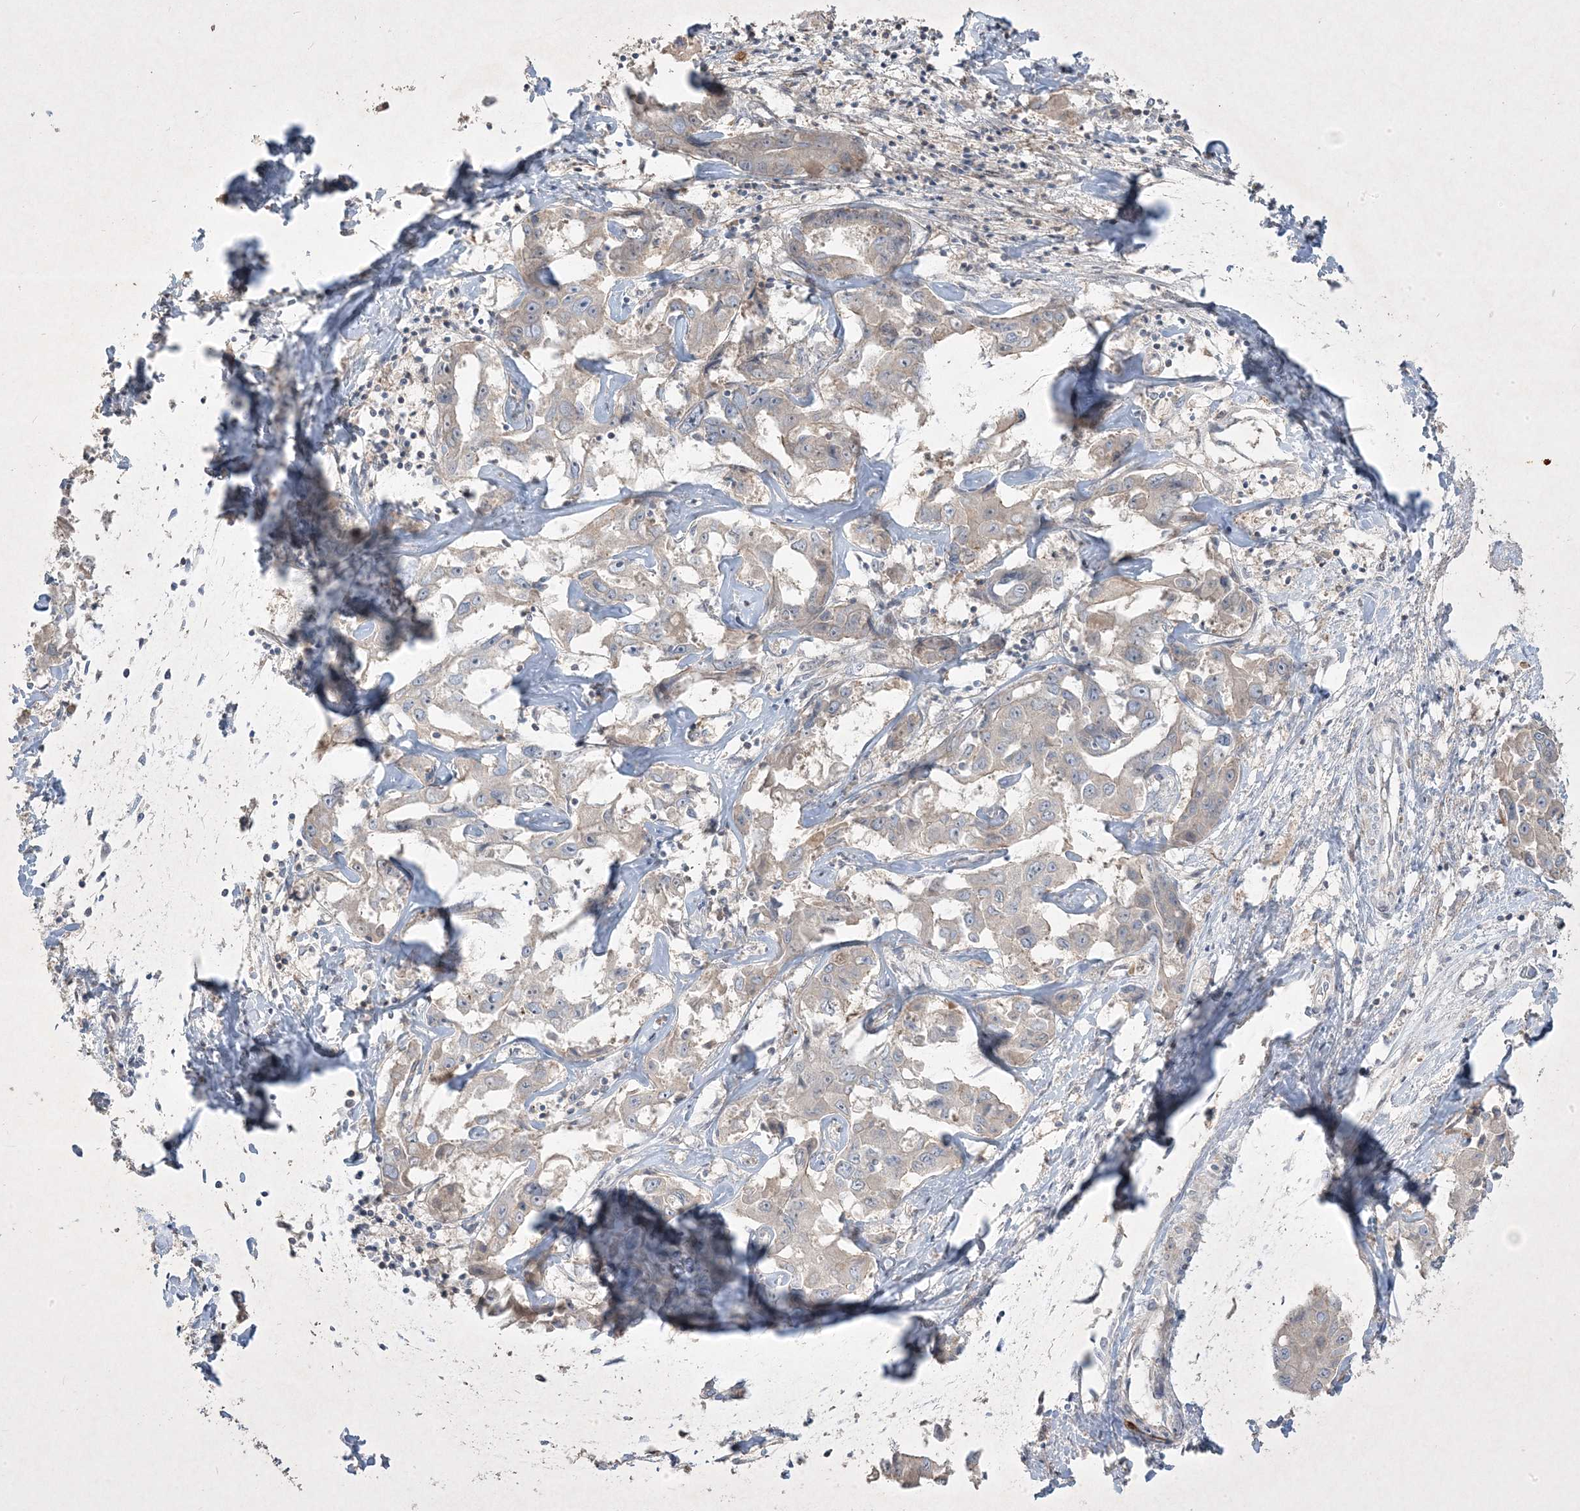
{"staining": {"intensity": "negative", "quantity": "none", "location": "none"}, "tissue": "liver cancer", "cell_type": "Tumor cells", "image_type": "cancer", "snomed": [{"axis": "morphology", "description": "Cholangiocarcinoma"}, {"axis": "topography", "description": "Liver"}], "caption": "An IHC photomicrograph of liver cholangiocarcinoma is shown. There is no staining in tumor cells of liver cholangiocarcinoma.", "gene": "RGL4", "patient": {"sex": "male", "age": 59}}